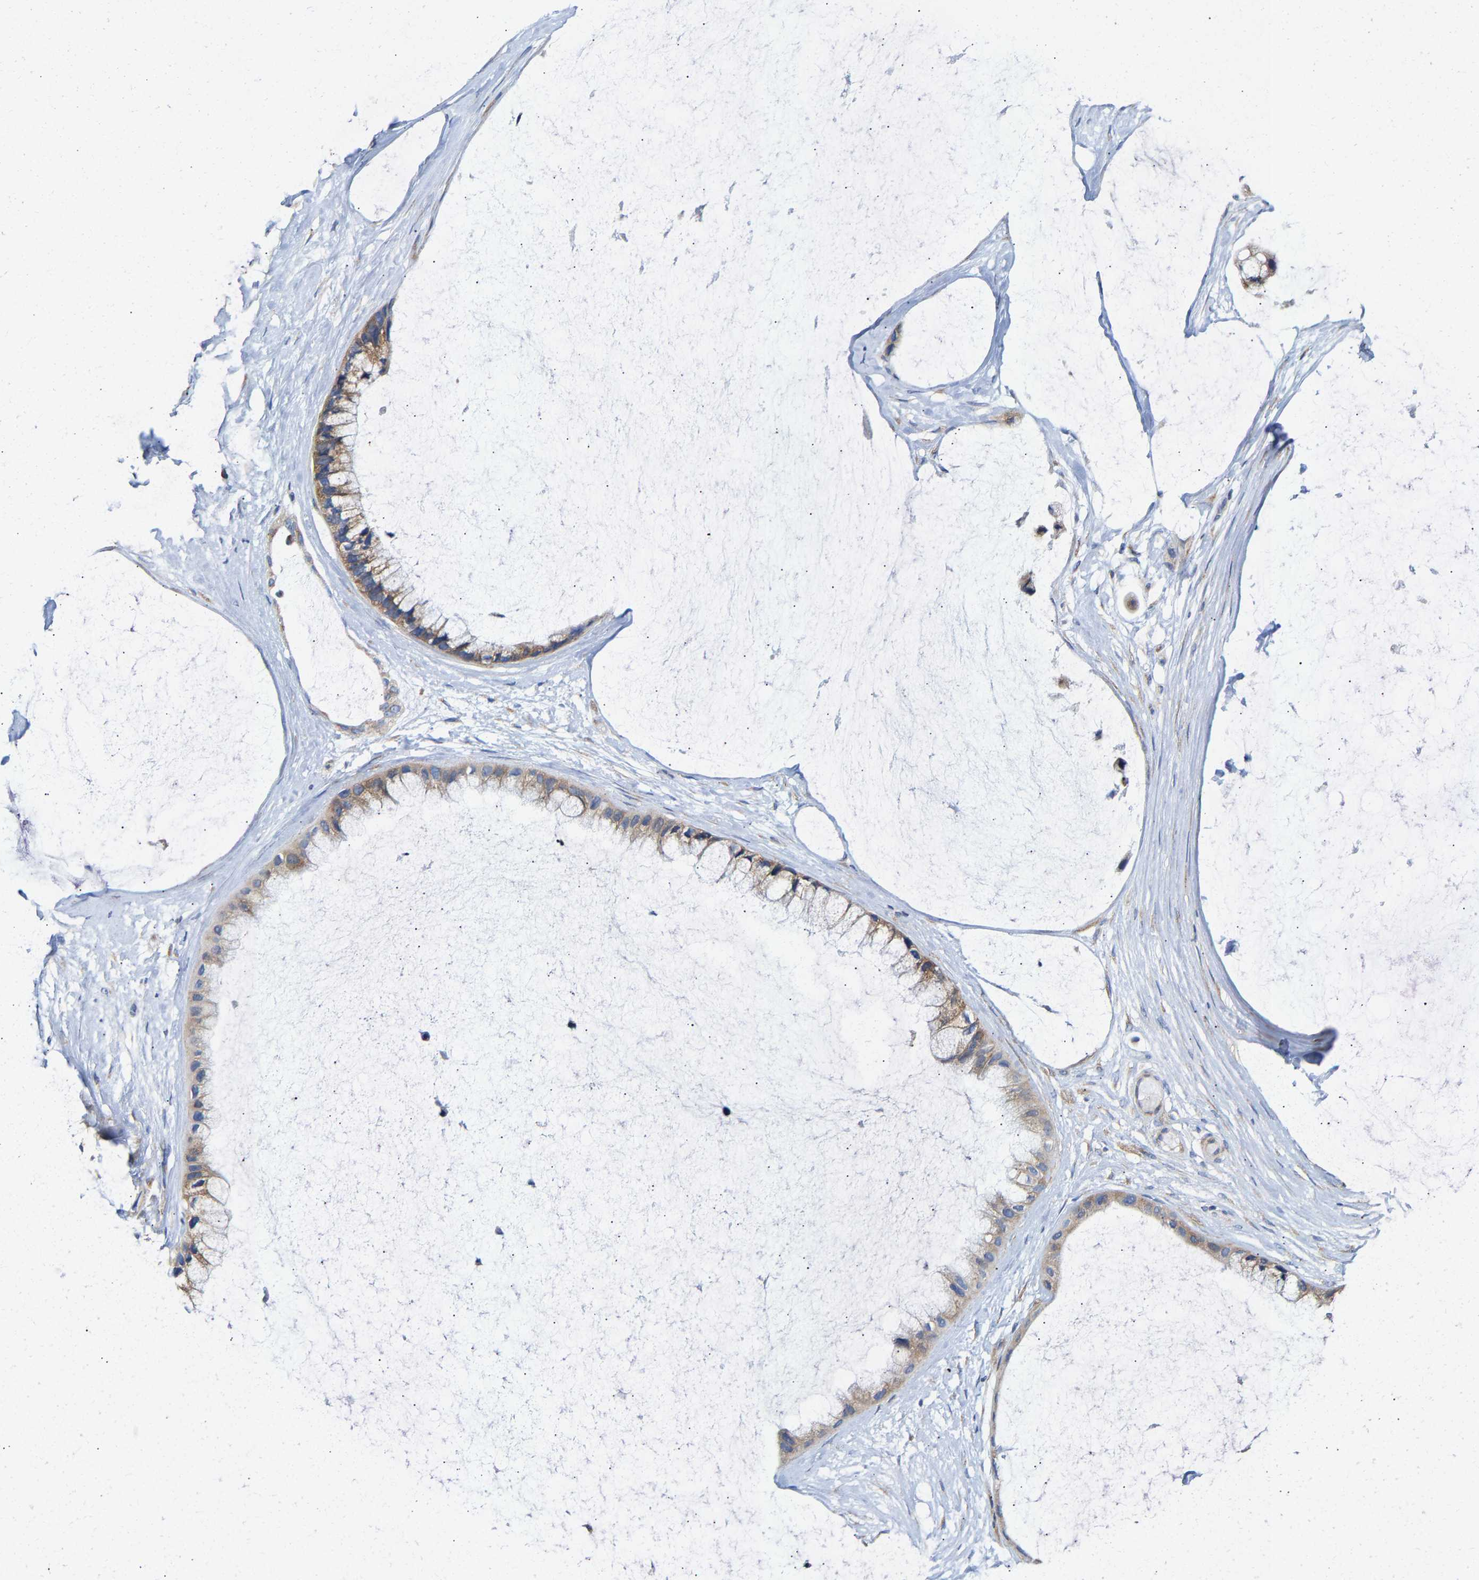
{"staining": {"intensity": "moderate", "quantity": ">75%", "location": "cytoplasmic/membranous"}, "tissue": "ovarian cancer", "cell_type": "Tumor cells", "image_type": "cancer", "snomed": [{"axis": "morphology", "description": "Cystadenocarcinoma, mucinous, NOS"}, {"axis": "topography", "description": "Ovary"}], "caption": "IHC micrograph of ovarian cancer stained for a protein (brown), which demonstrates medium levels of moderate cytoplasmic/membranous positivity in about >75% of tumor cells.", "gene": "PPP1R15A", "patient": {"sex": "female", "age": 39}}